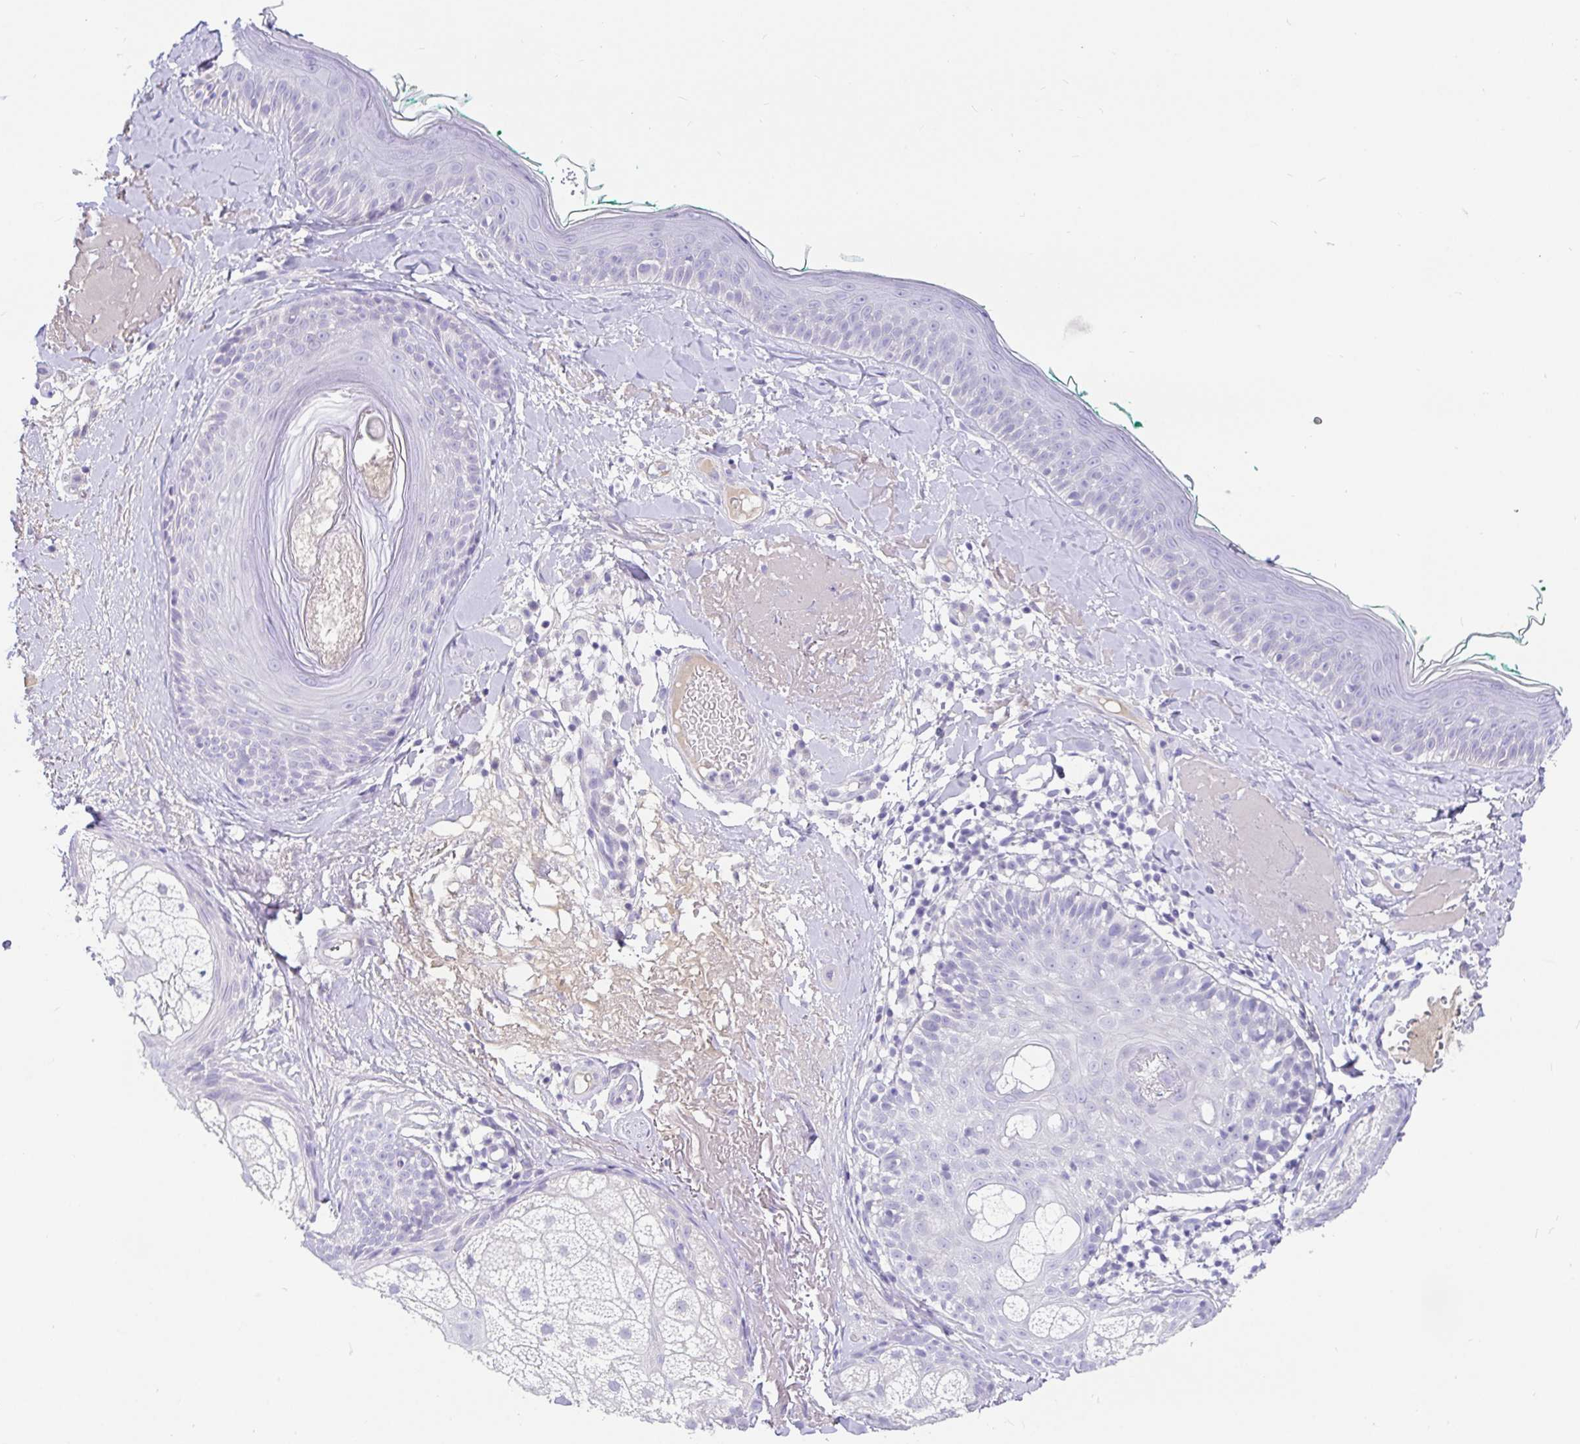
{"staining": {"intensity": "negative", "quantity": "none", "location": "none"}, "tissue": "skin", "cell_type": "Fibroblasts", "image_type": "normal", "snomed": [{"axis": "morphology", "description": "Normal tissue, NOS"}, {"axis": "topography", "description": "Skin"}], "caption": "Image shows no significant protein expression in fibroblasts of benign skin. The staining was performed using DAB to visualize the protein expression in brown, while the nuclei were stained in blue with hematoxylin (Magnification: 20x).", "gene": "TPTE", "patient": {"sex": "male", "age": 73}}